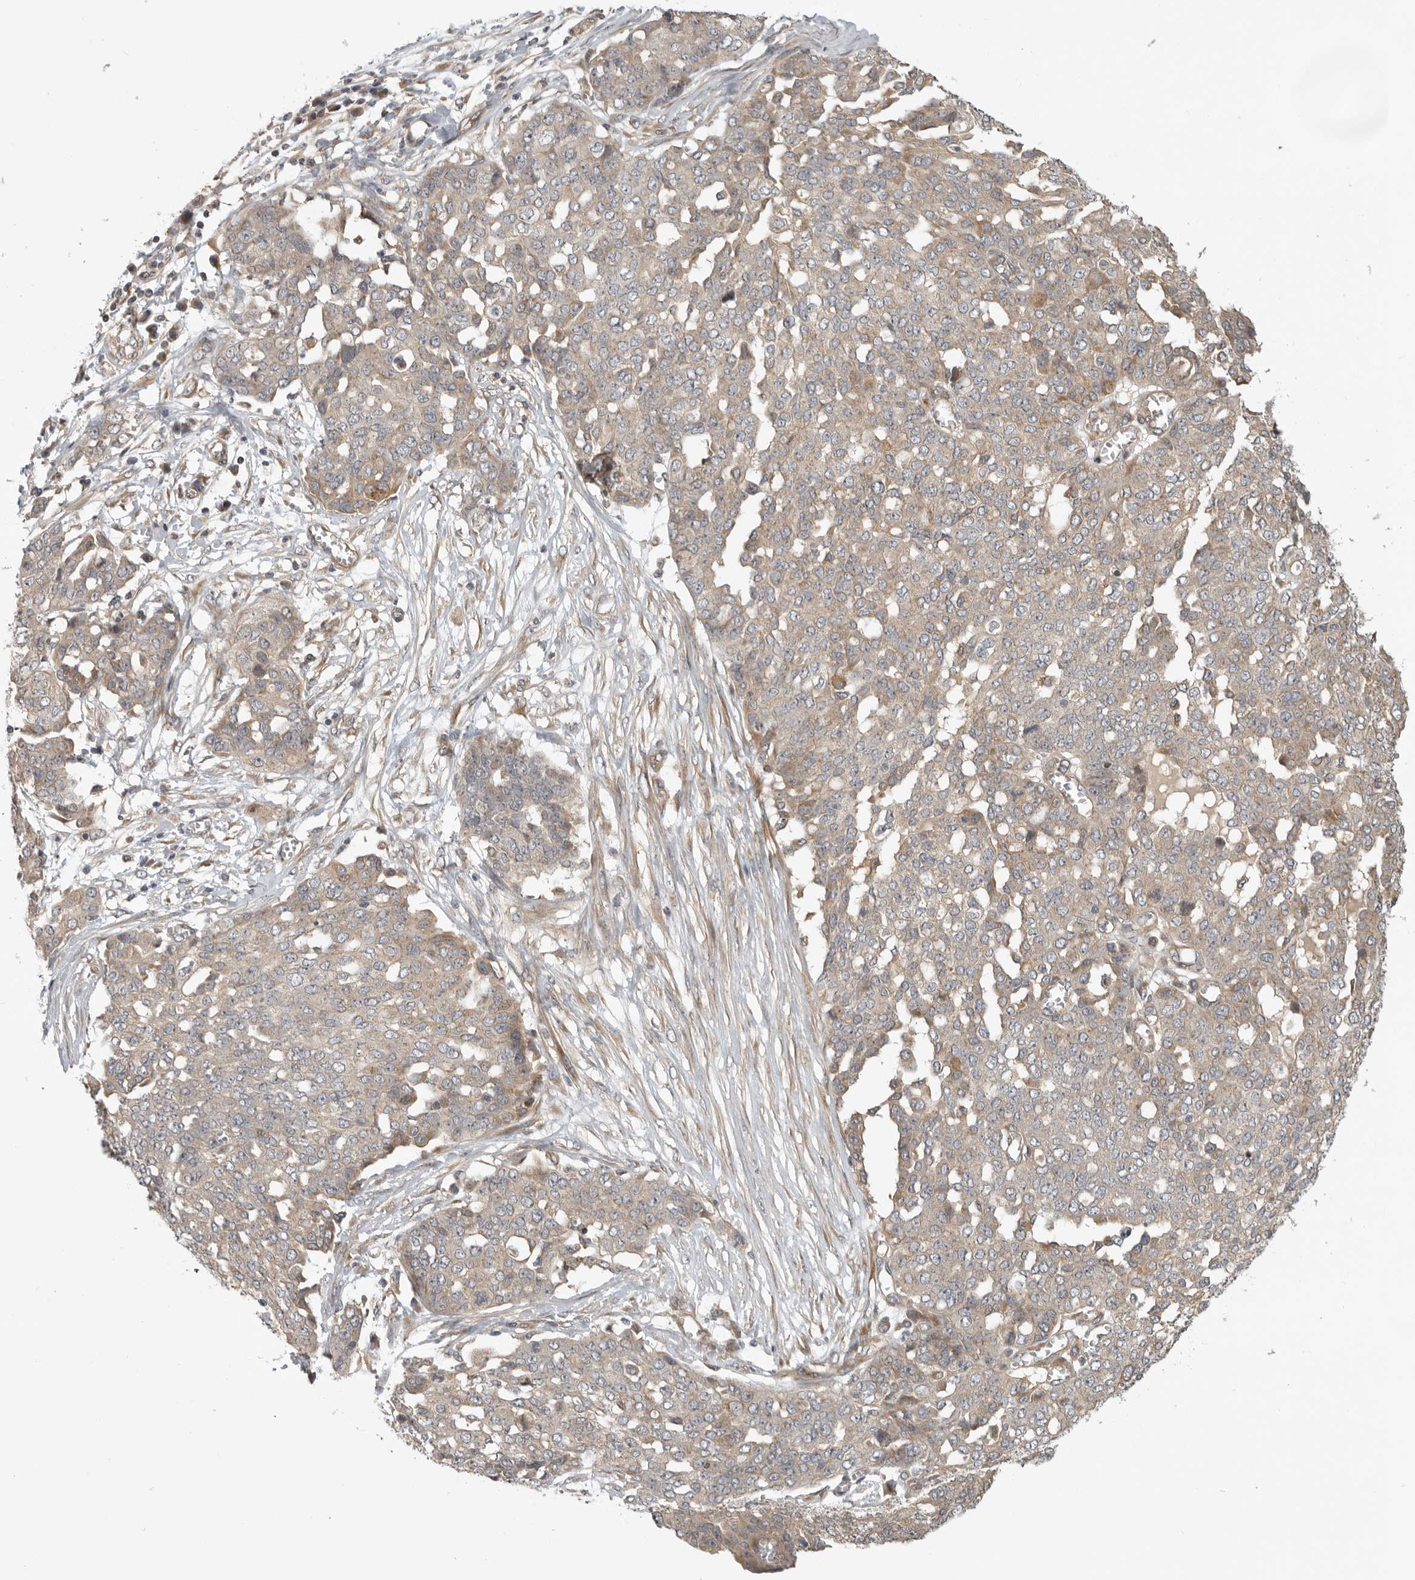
{"staining": {"intensity": "weak", "quantity": "<25%", "location": "cytoplasmic/membranous"}, "tissue": "ovarian cancer", "cell_type": "Tumor cells", "image_type": "cancer", "snomed": [{"axis": "morphology", "description": "Cystadenocarcinoma, serous, NOS"}, {"axis": "topography", "description": "Soft tissue"}, {"axis": "topography", "description": "Ovary"}], "caption": "Human ovarian cancer stained for a protein using immunohistochemistry shows no staining in tumor cells.", "gene": "CUEDC1", "patient": {"sex": "female", "age": 57}}